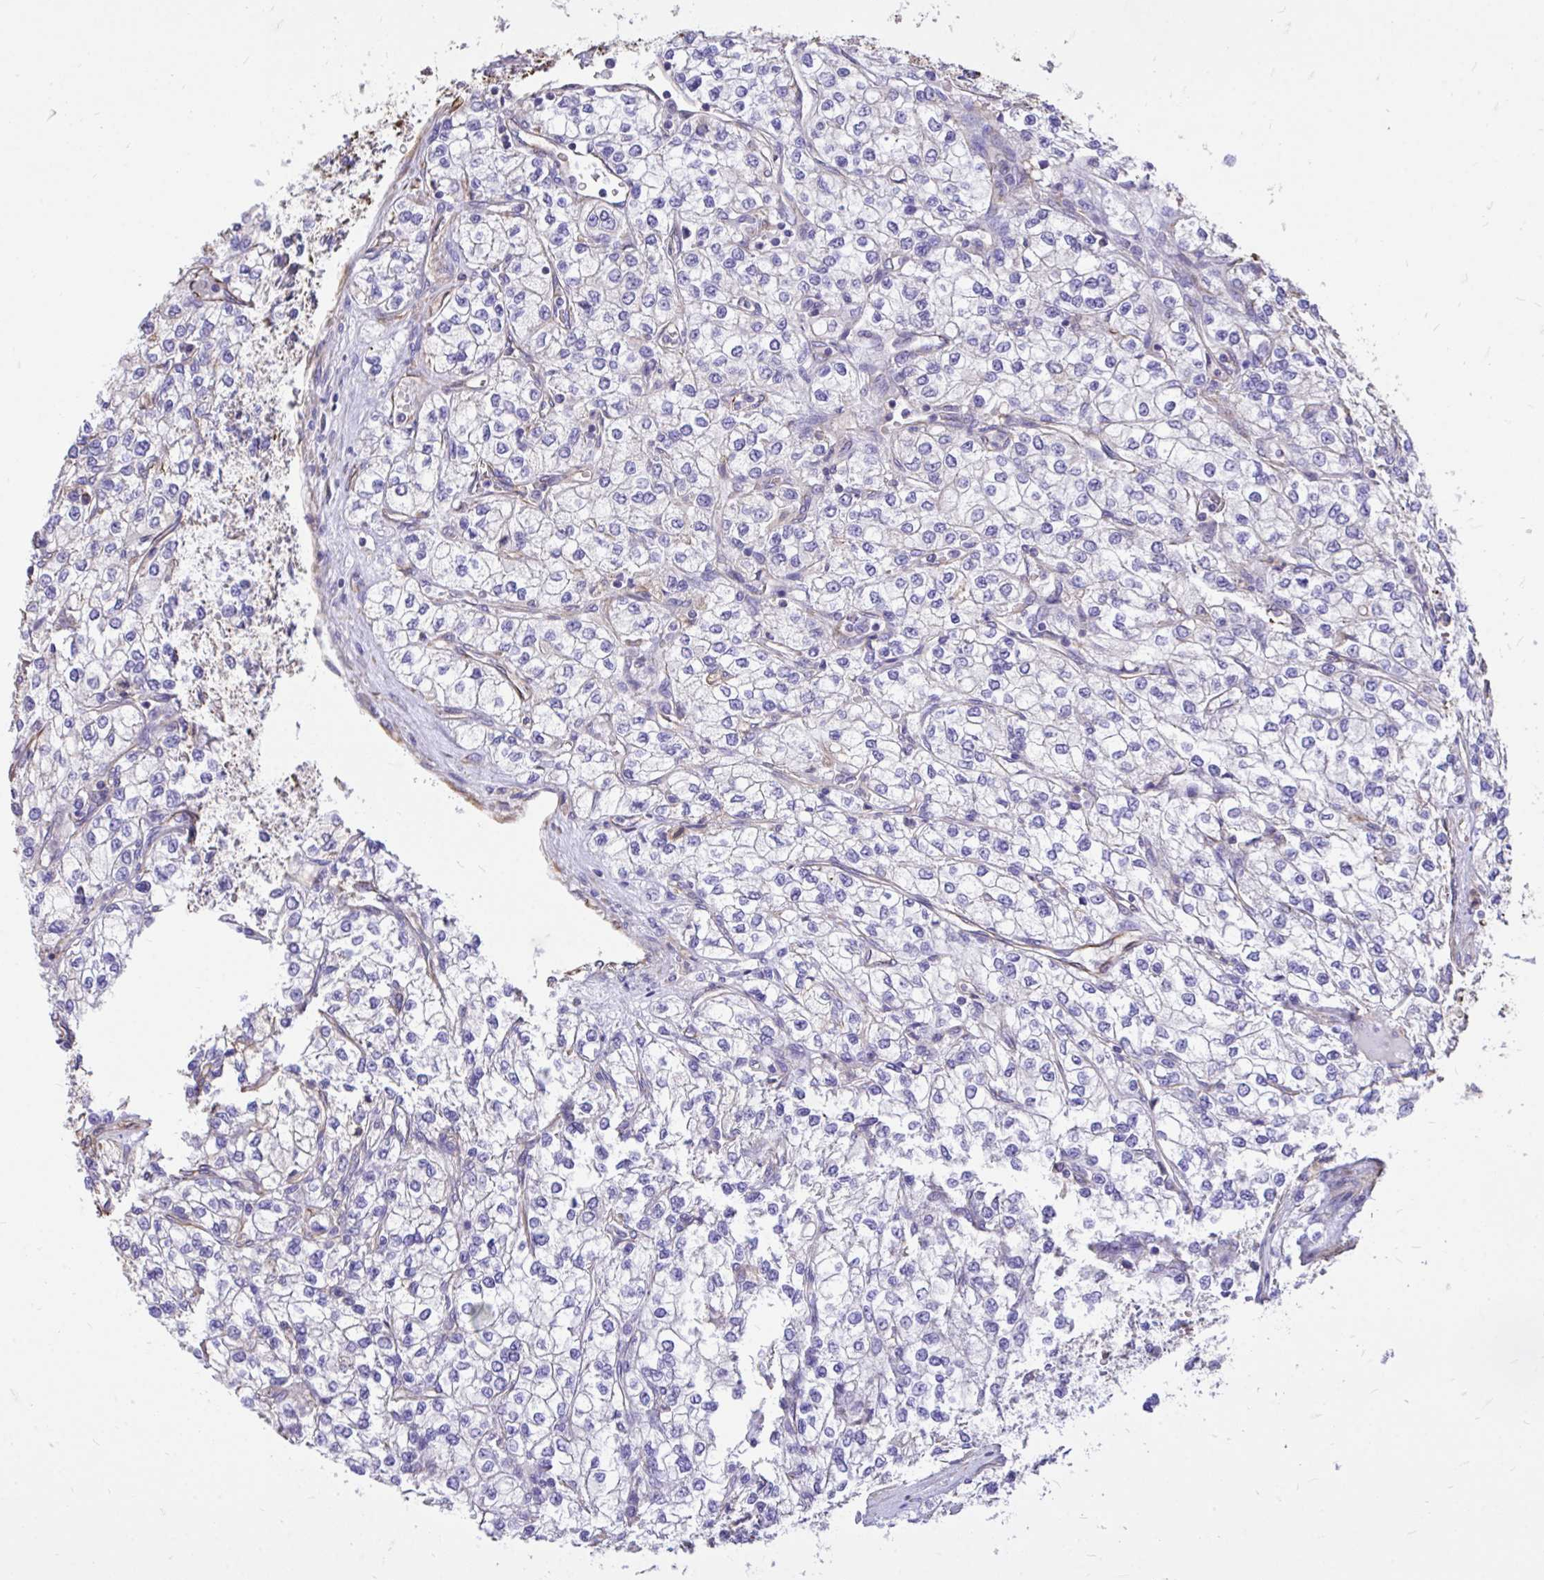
{"staining": {"intensity": "negative", "quantity": "none", "location": "none"}, "tissue": "renal cancer", "cell_type": "Tumor cells", "image_type": "cancer", "snomed": [{"axis": "morphology", "description": "Adenocarcinoma, NOS"}, {"axis": "topography", "description": "Kidney"}], "caption": "Renal cancer (adenocarcinoma) was stained to show a protein in brown. There is no significant expression in tumor cells.", "gene": "RNF103", "patient": {"sex": "male", "age": 80}}